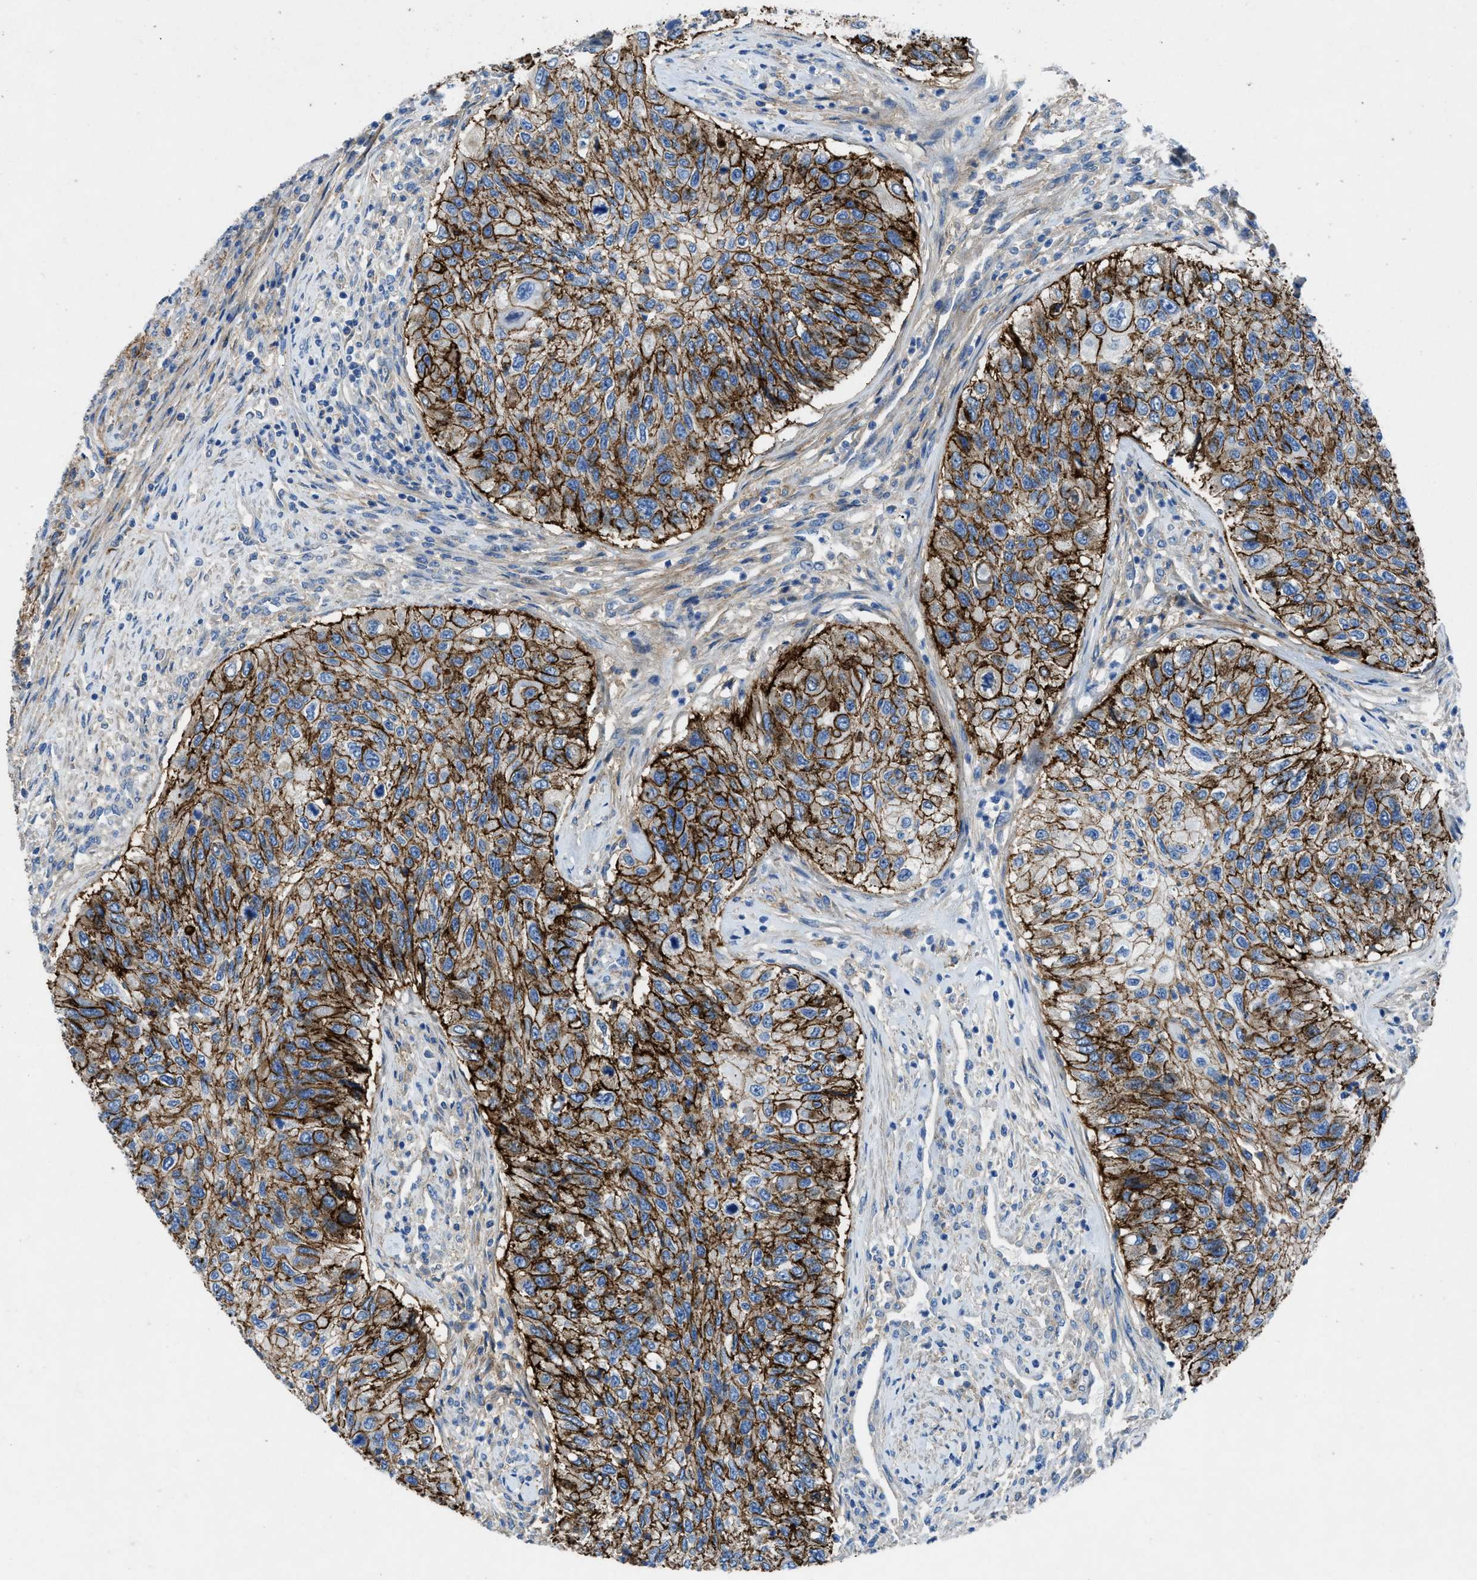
{"staining": {"intensity": "strong", "quantity": ">75%", "location": "cytoplasmic/membranous"}, "tissue": "urothelial cancer", "cell_type": "Tumor cells", "image_type": "cancer", "snomed": [{"axis": "morphology", "description": "Urothelial carcinoma, High grade"}, {"axis": "topography", "description": "Urinary bladder"}], "caption": "About >75% of tumor cells in high-grade urothelial carcinoma exhibit strong cytoplasmic/membranous protein staining as visualized by brown immunohistochemical staining.", "gene": "PTGFRN", "patient": {"sex": "female", "age": 60}}